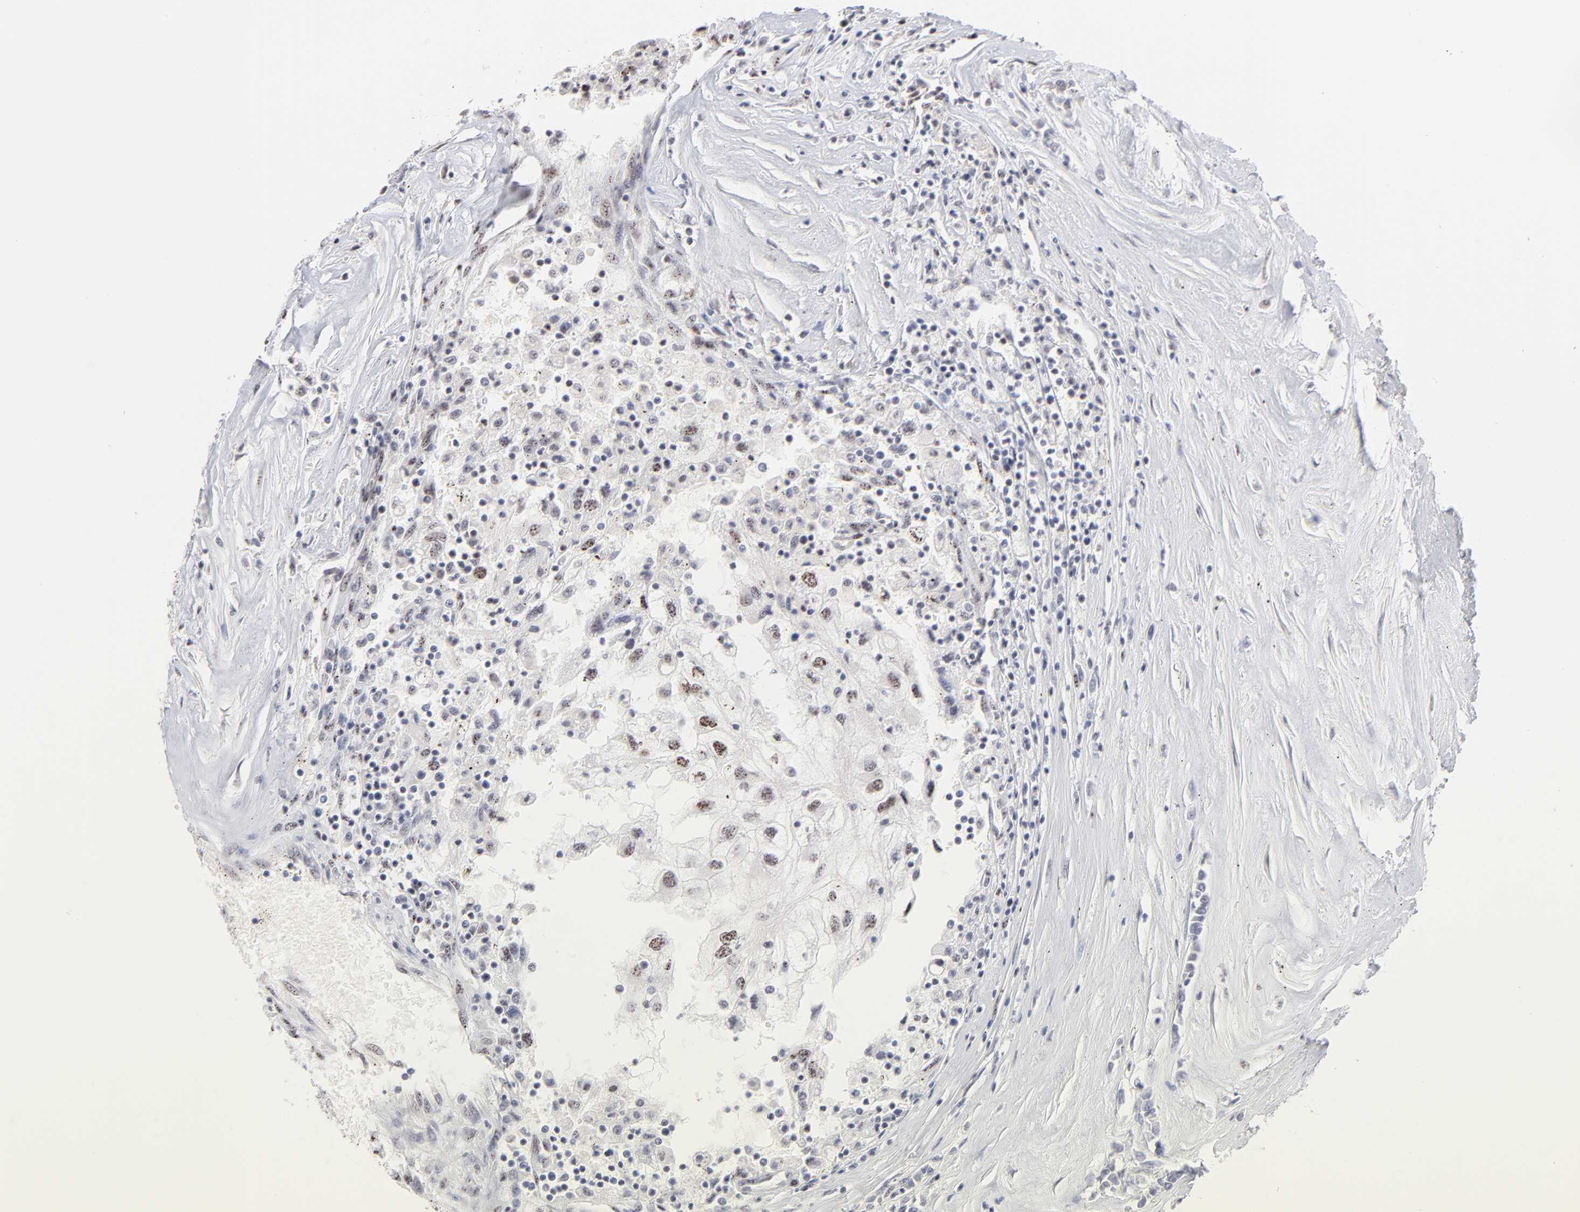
{"staining": {"intensity": "strong", "quantity": ">75%", "location": "nuclear"}, "tissue": "renal cancer", "cell_type": "Tumor cells", "image_type": "cancer", "snomed": [{"axis": "morphology", "description": "Normal tissue, NOS"}, {"axis": "morphology", "description": "Adenocarcinoma, NOS"}, {"axis": "topography", "description": "Kidney"}], "caption": "The immunohistochemical stain highlights strong nuclear positivity in tumor cells of renal cancer (adenocarcinoma) tissue.", "gene": "STAT3", "patient": {"sex": "male", "age": 71}}